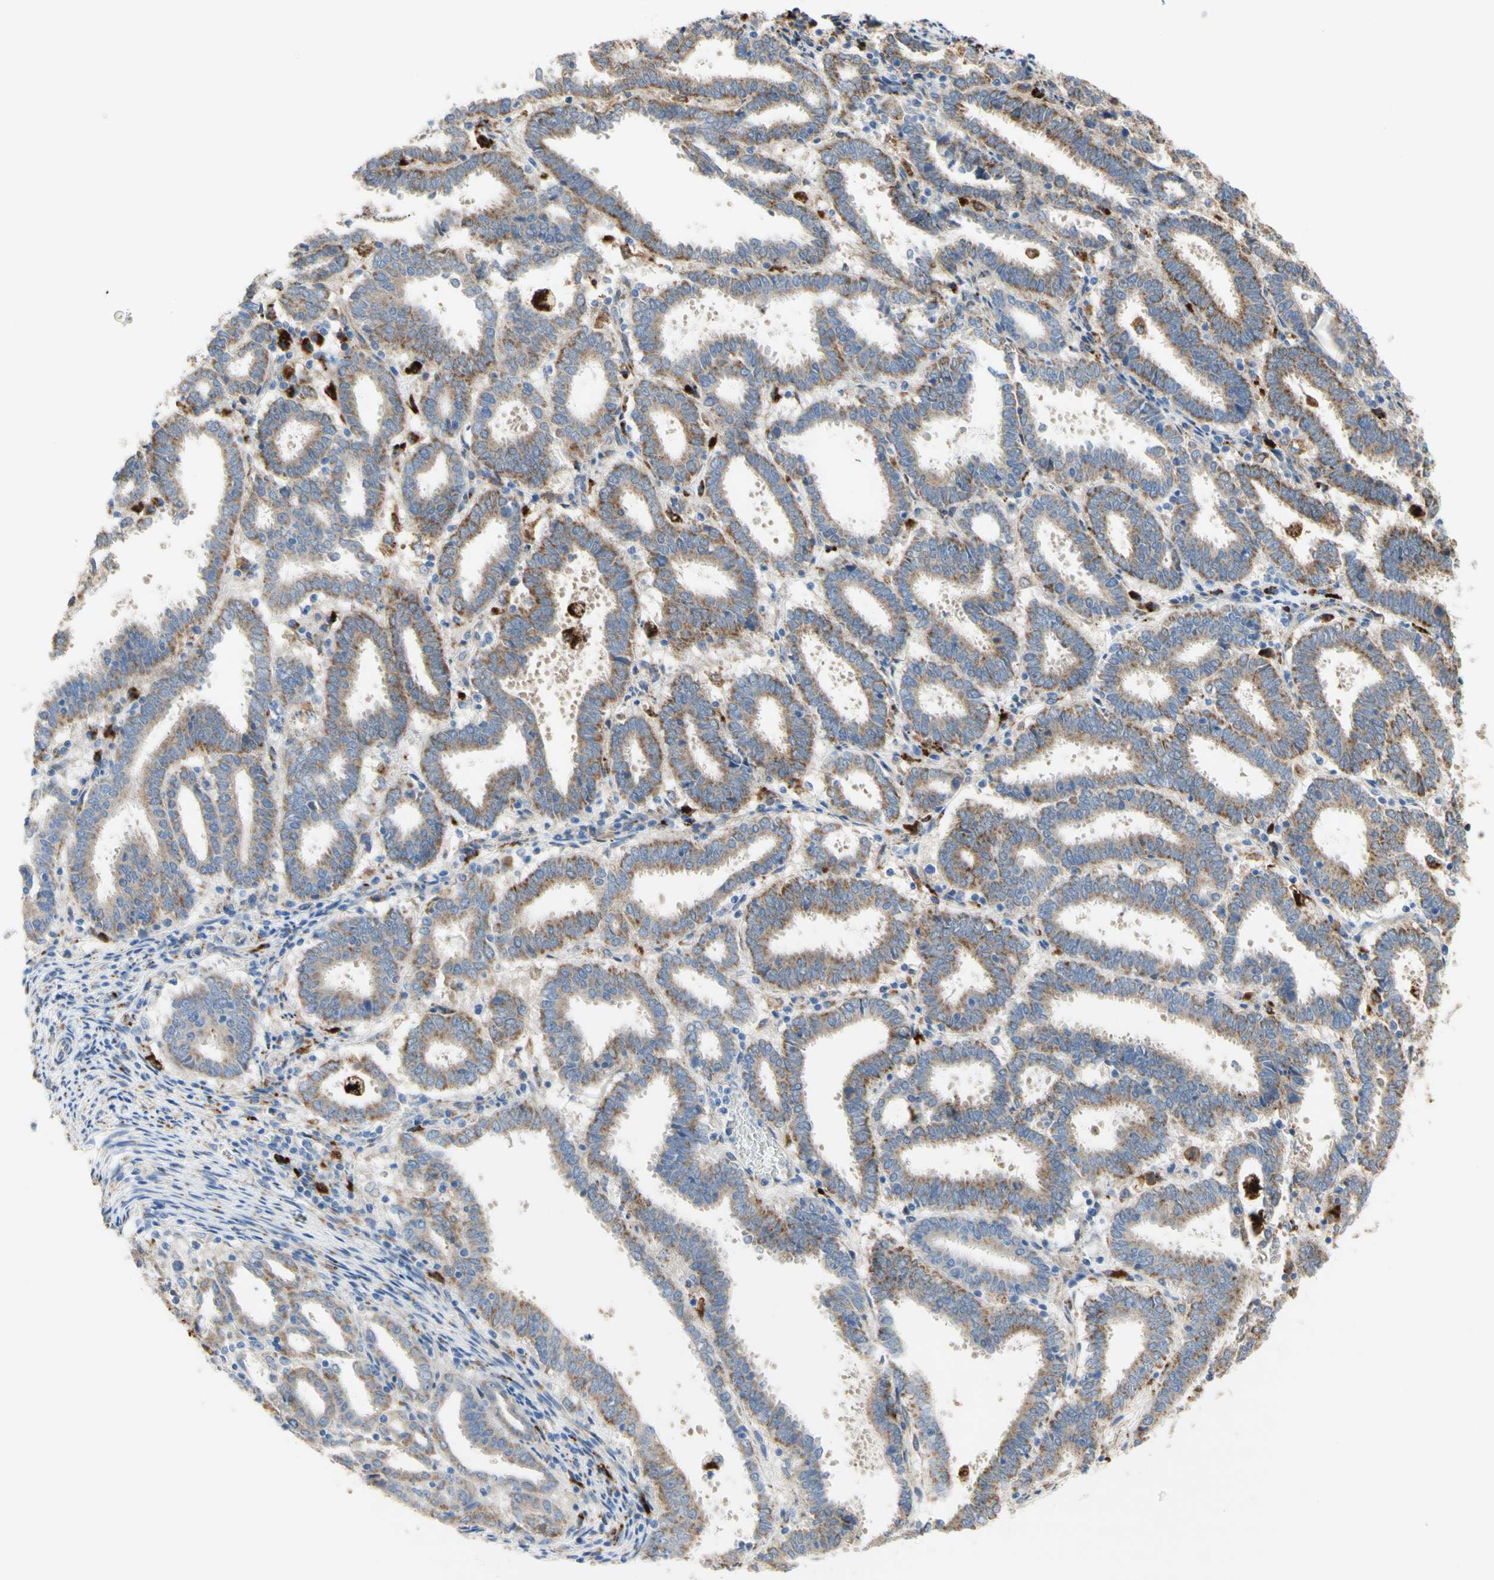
{"staining": {"intensity": "moderate", "quantity": ">75%", "location": "cytoplasmic/membranous"}, "tissue": "endometrial cancer", "cell_type": "Tumor cells", "image_type": "cancer", "snomed": [{"axis": "morphology", "description": "Adenocarcinoma, NOS"}, {"axis": "topography", "description": "Uterus"}], "caption": "Immunohistochemistry (IHC) staining of adenocarcinoma (endometrial), which displays medium levels of moderate cytoplasmic/membranous staining in approximately >75% of tumor cells indicating moderate cytoplasmic/membranous protein positivity. The staining was performed using DAB (3,3'-diaminobenzidine) (brown) for protein detection and nuclei were counterstained in hematoxylin (blue).", "gene": "URB2", "patient": {"sex": "female", "age": 83}}